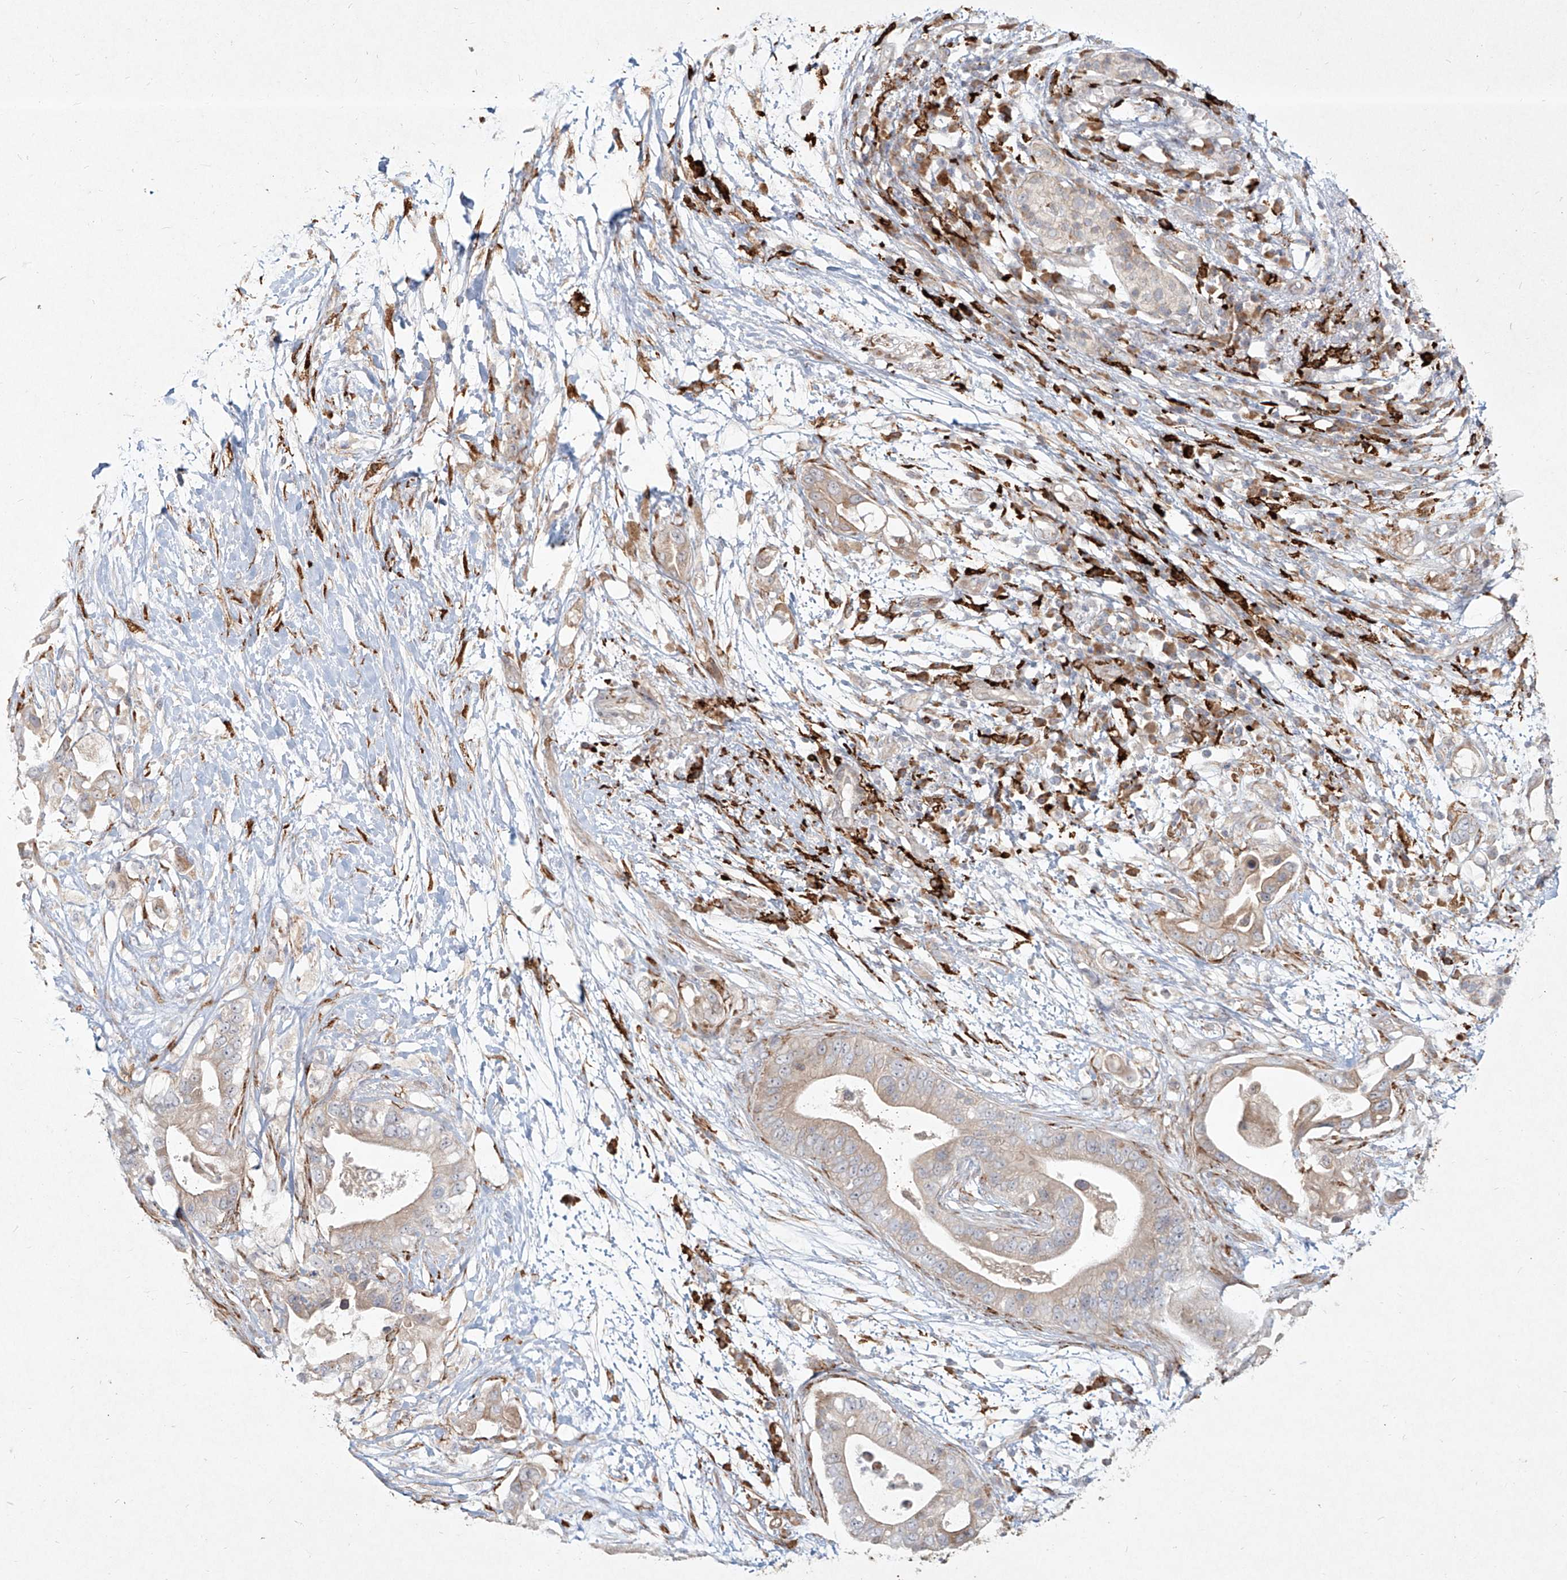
{"staining": {"intensity": "weak", "quantity": "<25%", "location": "cytoplasmic/membranous"}, "tissue": "pancreatic cancer", "cell_type": "Tumor cells", "image_type": "cancer", "snomed": [{"axis": "morphology", "description": "Adenocarcinoma, NOS"}, {"axis": "topography", "description": "Pancreas"}], "caption": "Tumor cells are negative for brown protein staining in pancreatic adenocarcinoma. The staining was performed using DAB (3,3'-diaminobenzidine) to visualize the protein expression in brown, while the nuclei were stained in blue with hematoxylin (Magnification: 20x).", "gene": "CD209", "patient": {"sex": "male", "age": 77}}